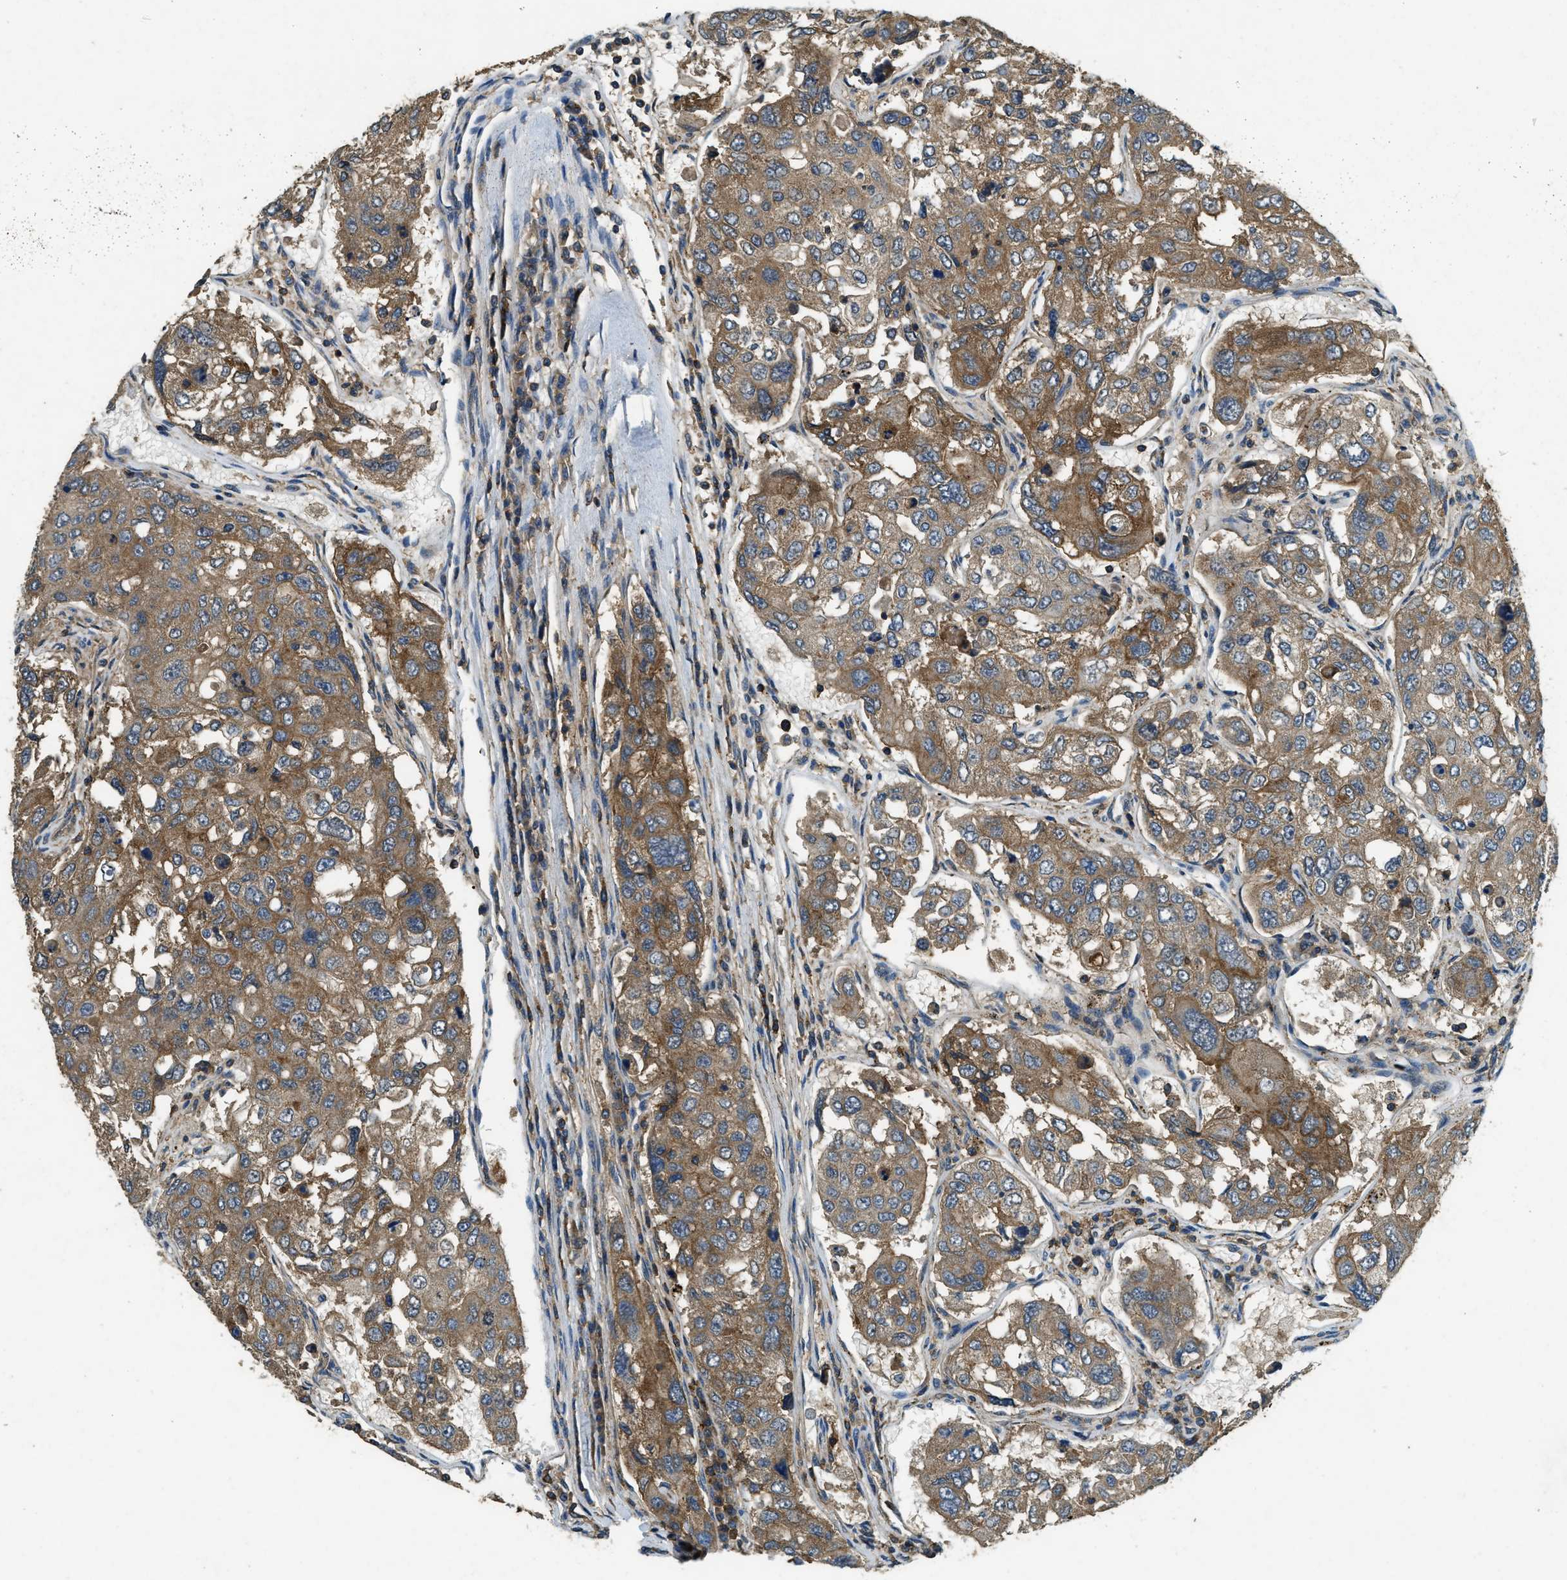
{"staining": {"intensity": "moderate", "quantity": ">75%", "location": "cytoplasmic/membranous"}, "tissue": "urothelial cancer", "cell_type": "Tumor cells", "image_type": "cancer", "snomed": [{"axis": "morphology", "description": "Urothelial carcinoma, High grade"}, {"axis": "topography", "description": "Lymph node"}, {"axis": "topography", "description": "Urinary bladder"}], "caption": "IHC (DAB) staining of urothelial cancer shows moderate cytoplasmic/membranous protein expression in about >75% of tumor cells. (DAB IHC, brown staining for protein, blue staining for nuclei).", "gene": "ATP8B1", "patient": {"sex": "male", "age": 51}}